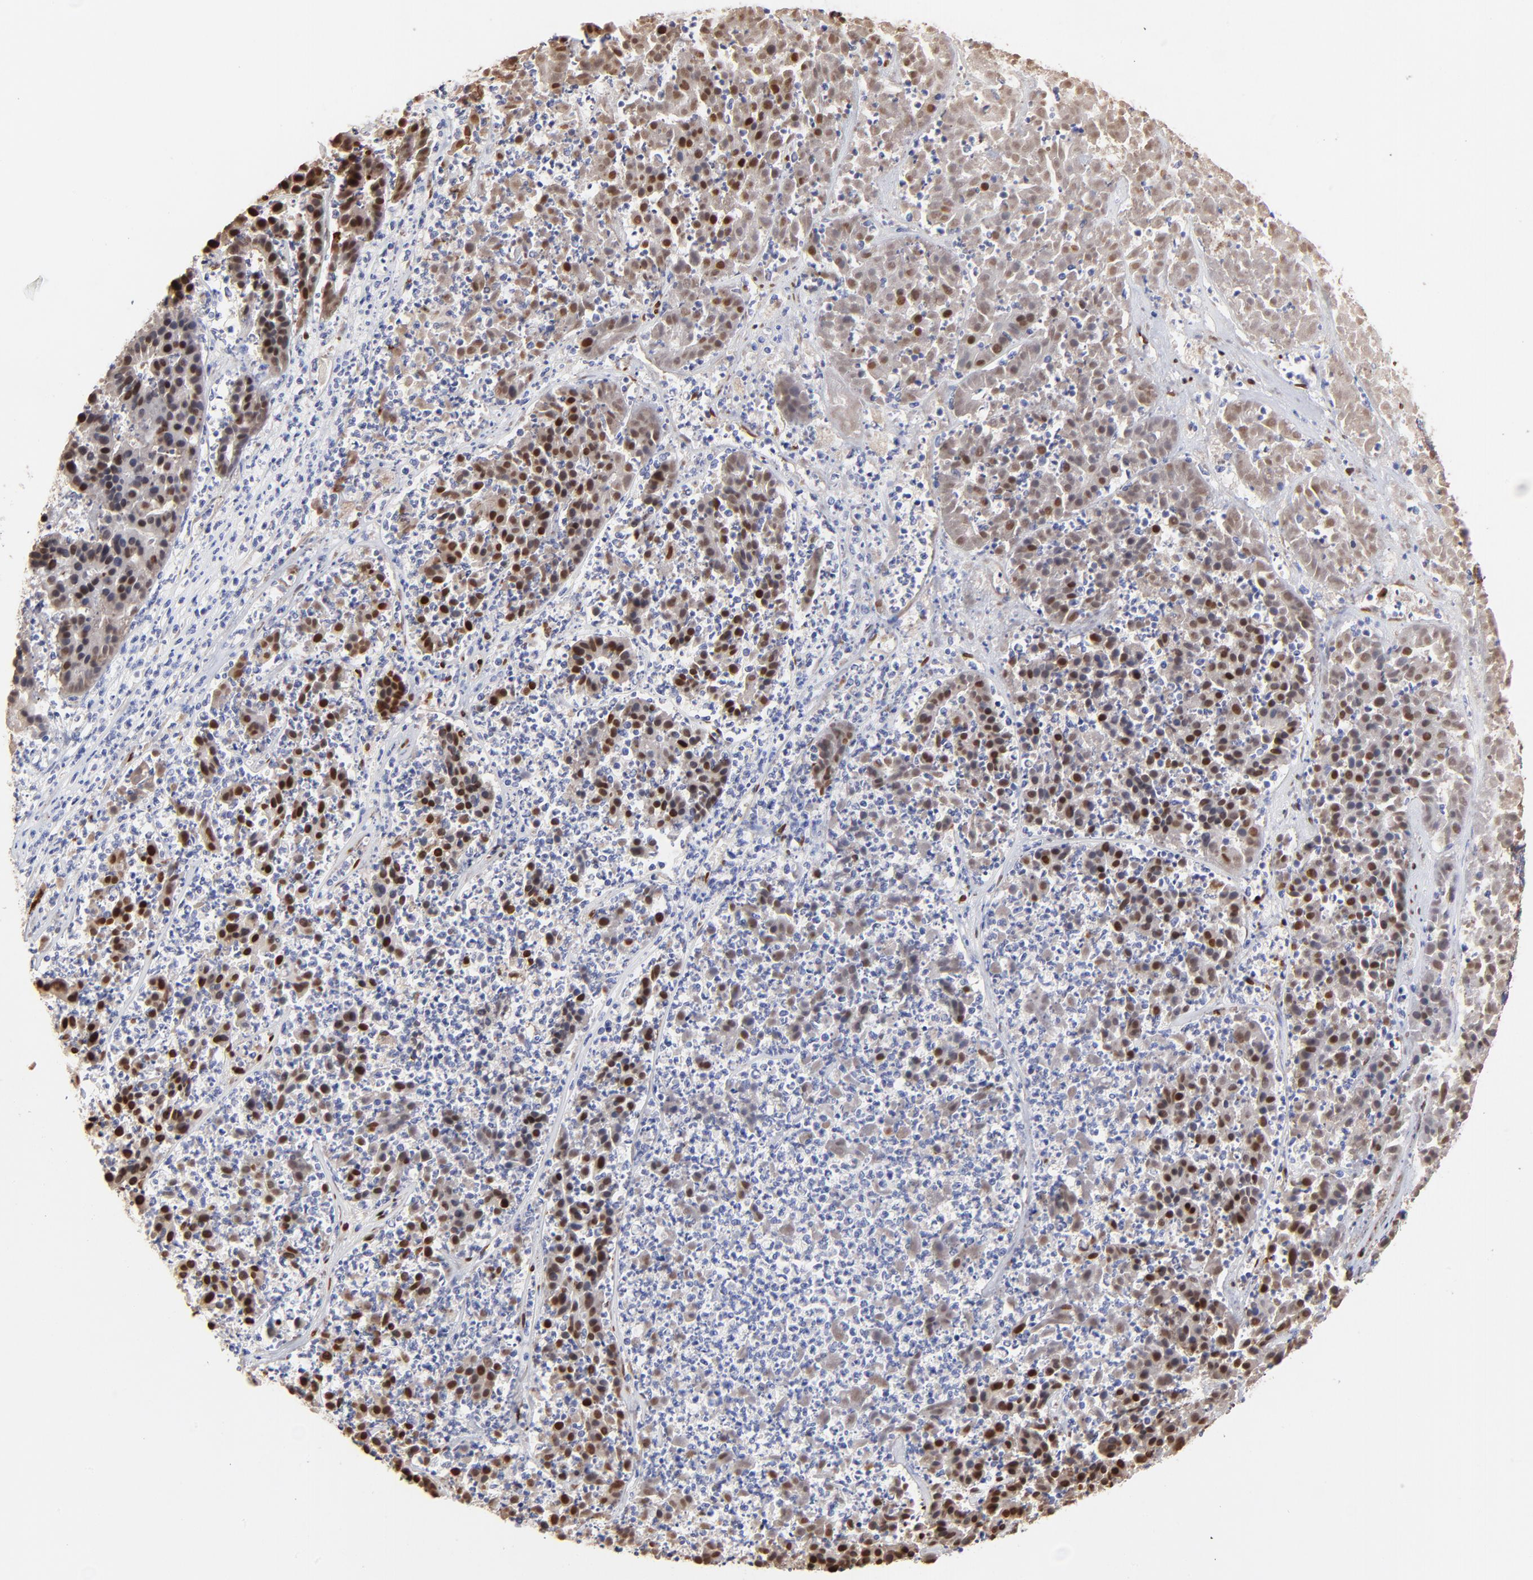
{"staining": {"intensity": "moderate", "quantity": ">75%", "location": "cytoplasmic/membranous,nuclear"}, "tissue": "pancreatic cancer", "cell_type": "Tumor cells", "image_type": "cancer", "snomed": [{"axis": "morphology", "description": "Adenocarcinoma, NOS"}, {"axis": "topography", "description": "Pancreas"}], "caption": "Protein expression analysis of human pancreatic cancer reveals moderate cytoplasmic/membranous and nuclear positivity in approximately >75% of tumor cells.", "gene": "SSBP1", "patient": {"sex": "male", "age": 50}}